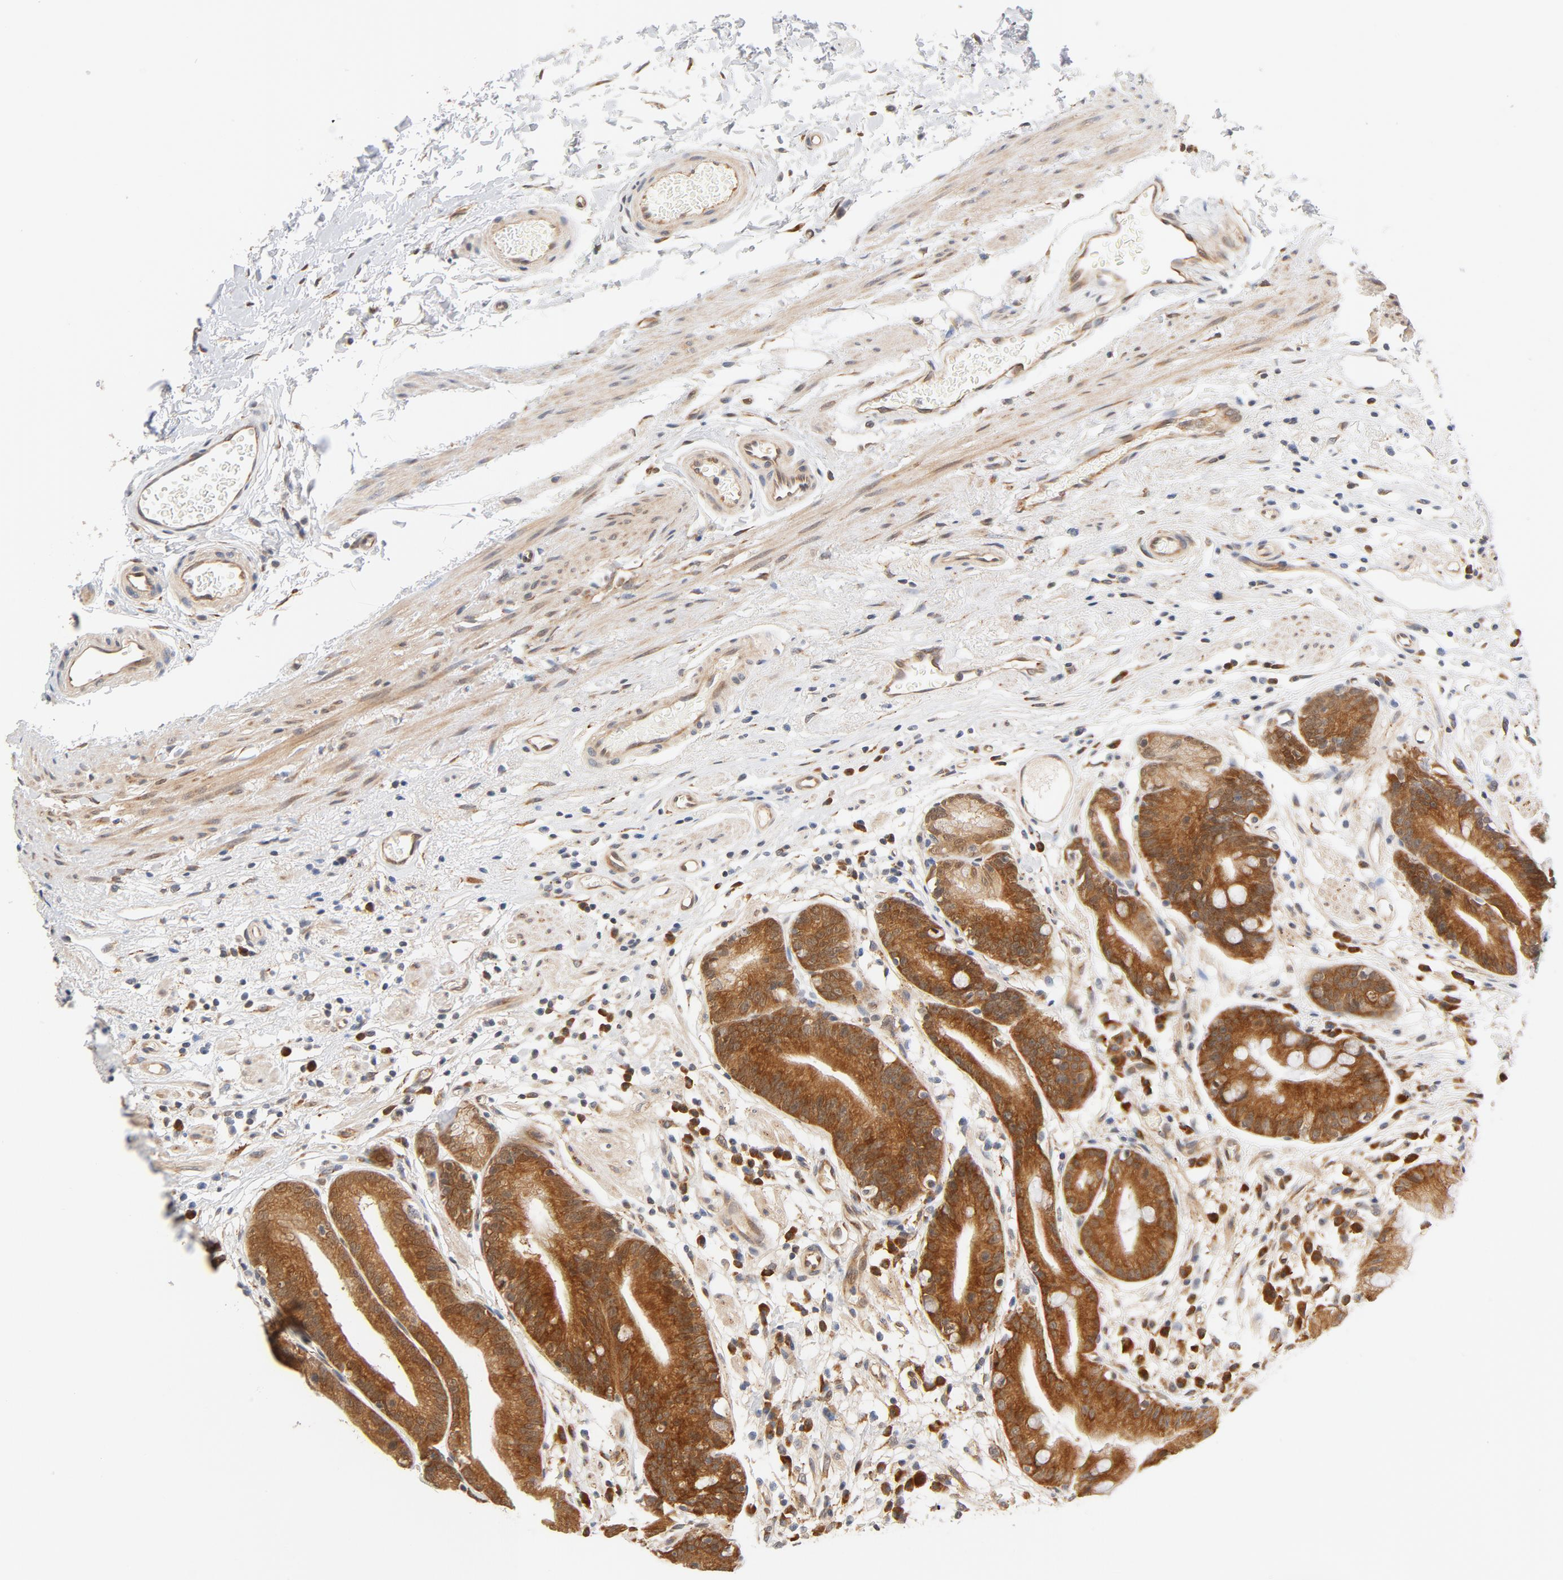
{"staining": {"intensity": "moderate", "quantity": ">75%", "location": "cytoplasmic/membranous,nuclear"}, "tissue": "stomach", "cell_type": "Glandular cells", "image_type": "normal", "snomed": [{"axis": "morphology", "description": "Normal tissue, NOS"}, {"axis": "morphology", "description": "Inflammation, NOS"}, {"axis": "topography", "description": "Stomach, lower"}], "caption": "IHC histopathology image of benign stomach: stomach stained using immunohistochemistry shows medium levels of moderate protein expression localized specifically in the cytoplasmic/membranous,nuclear of glandular cells, appearing as a cytoplasmic/membranous,nuclear brown color.", "gene": "EIF4E", "patient": {"sex": "male", "age": 59}}